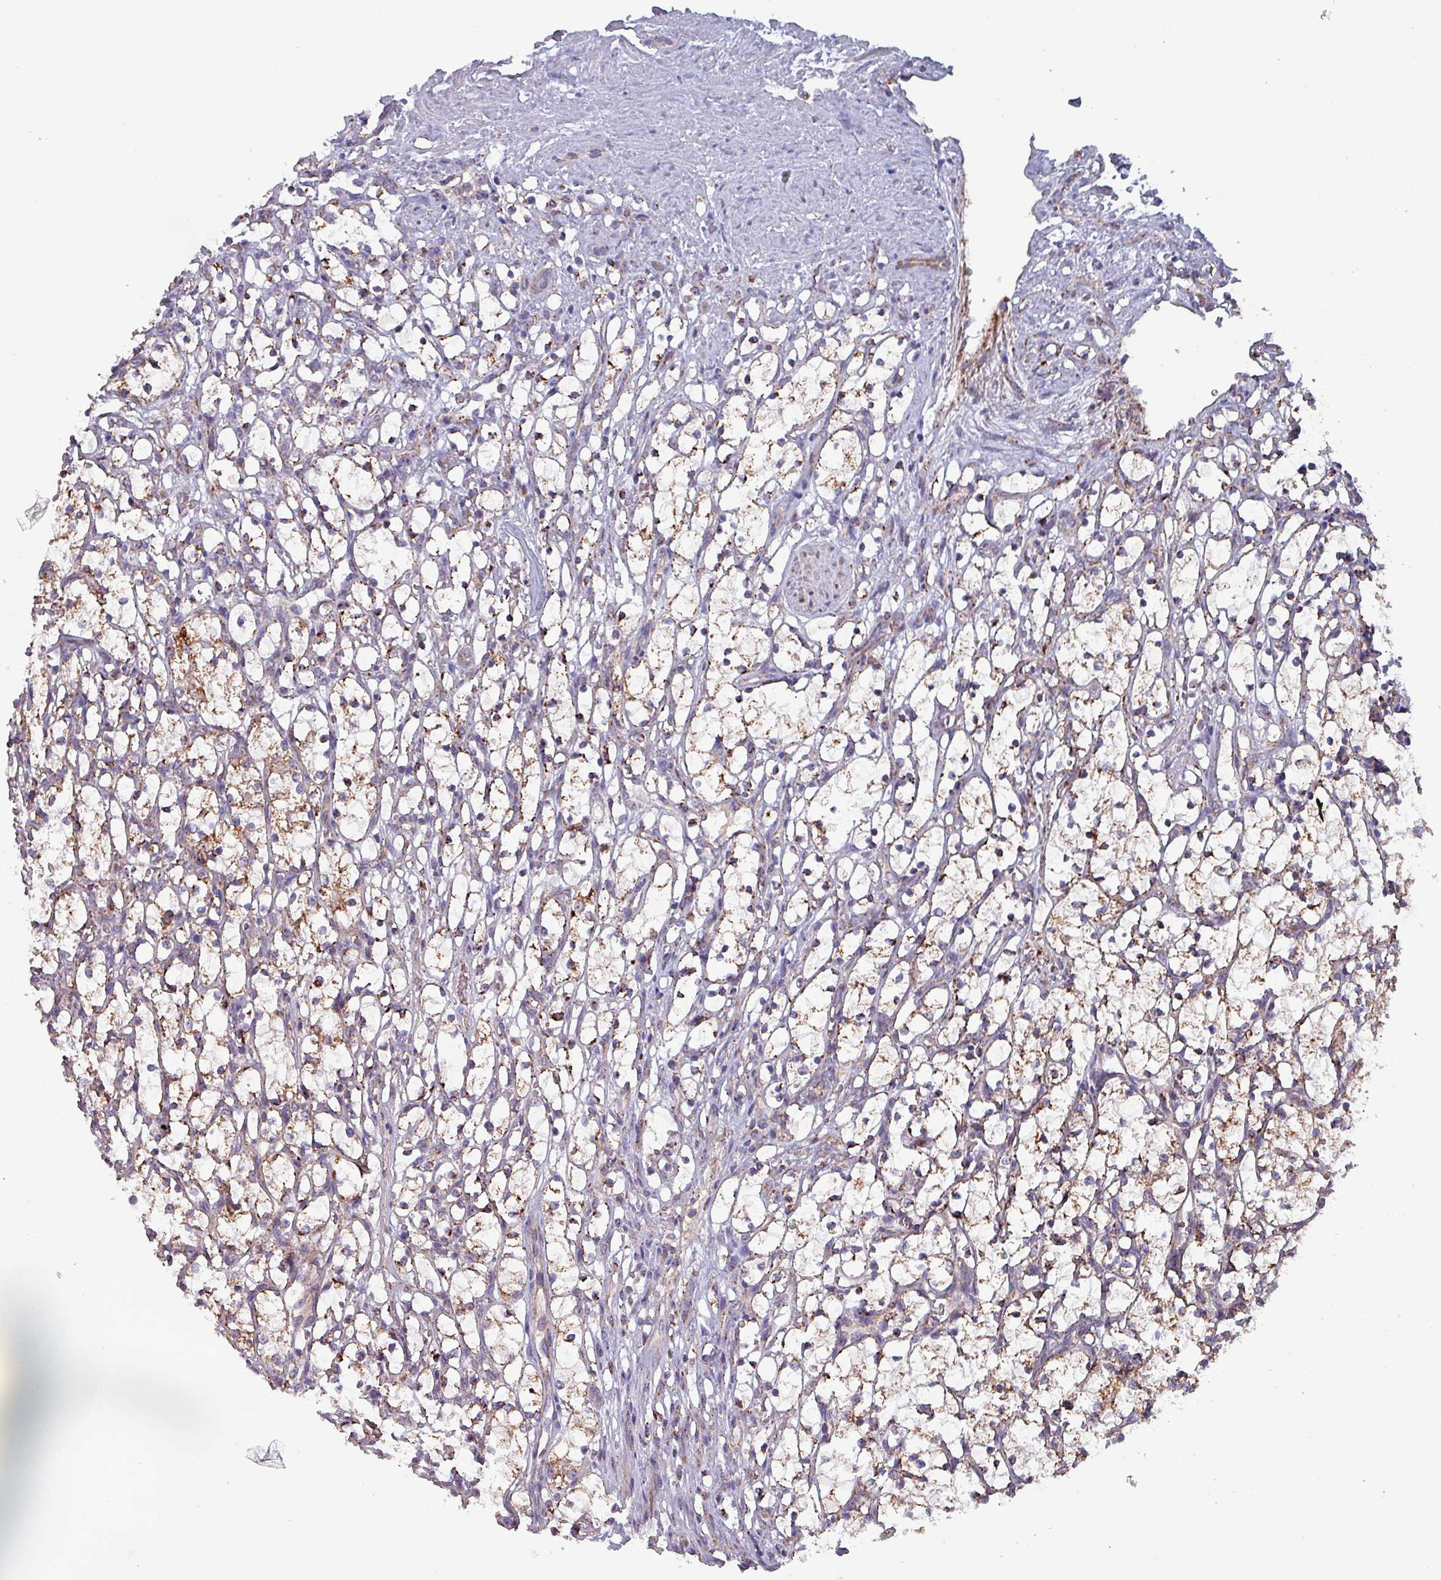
{"staining": {"intensity": "moderate", "quantity": "25%-75%", "location": "cytoplasmic/membranous"}, "tissue": "renal cancer", "cell_type": "Tumor cells", "image_type": "cancer", "snomed": [{"axis": "morphology", "description": "Adenocarcinoma, NOS"}, {"axis": "topography", "description": "Kidney"}], "caption": "Tumor cells reveal moderate cytoplasmic/membranous staining in about 25%-75% of cells in adenocarcinoma (renal).", "gene": "ZNF322", "patient": {"sex": "female", "age": 69}}